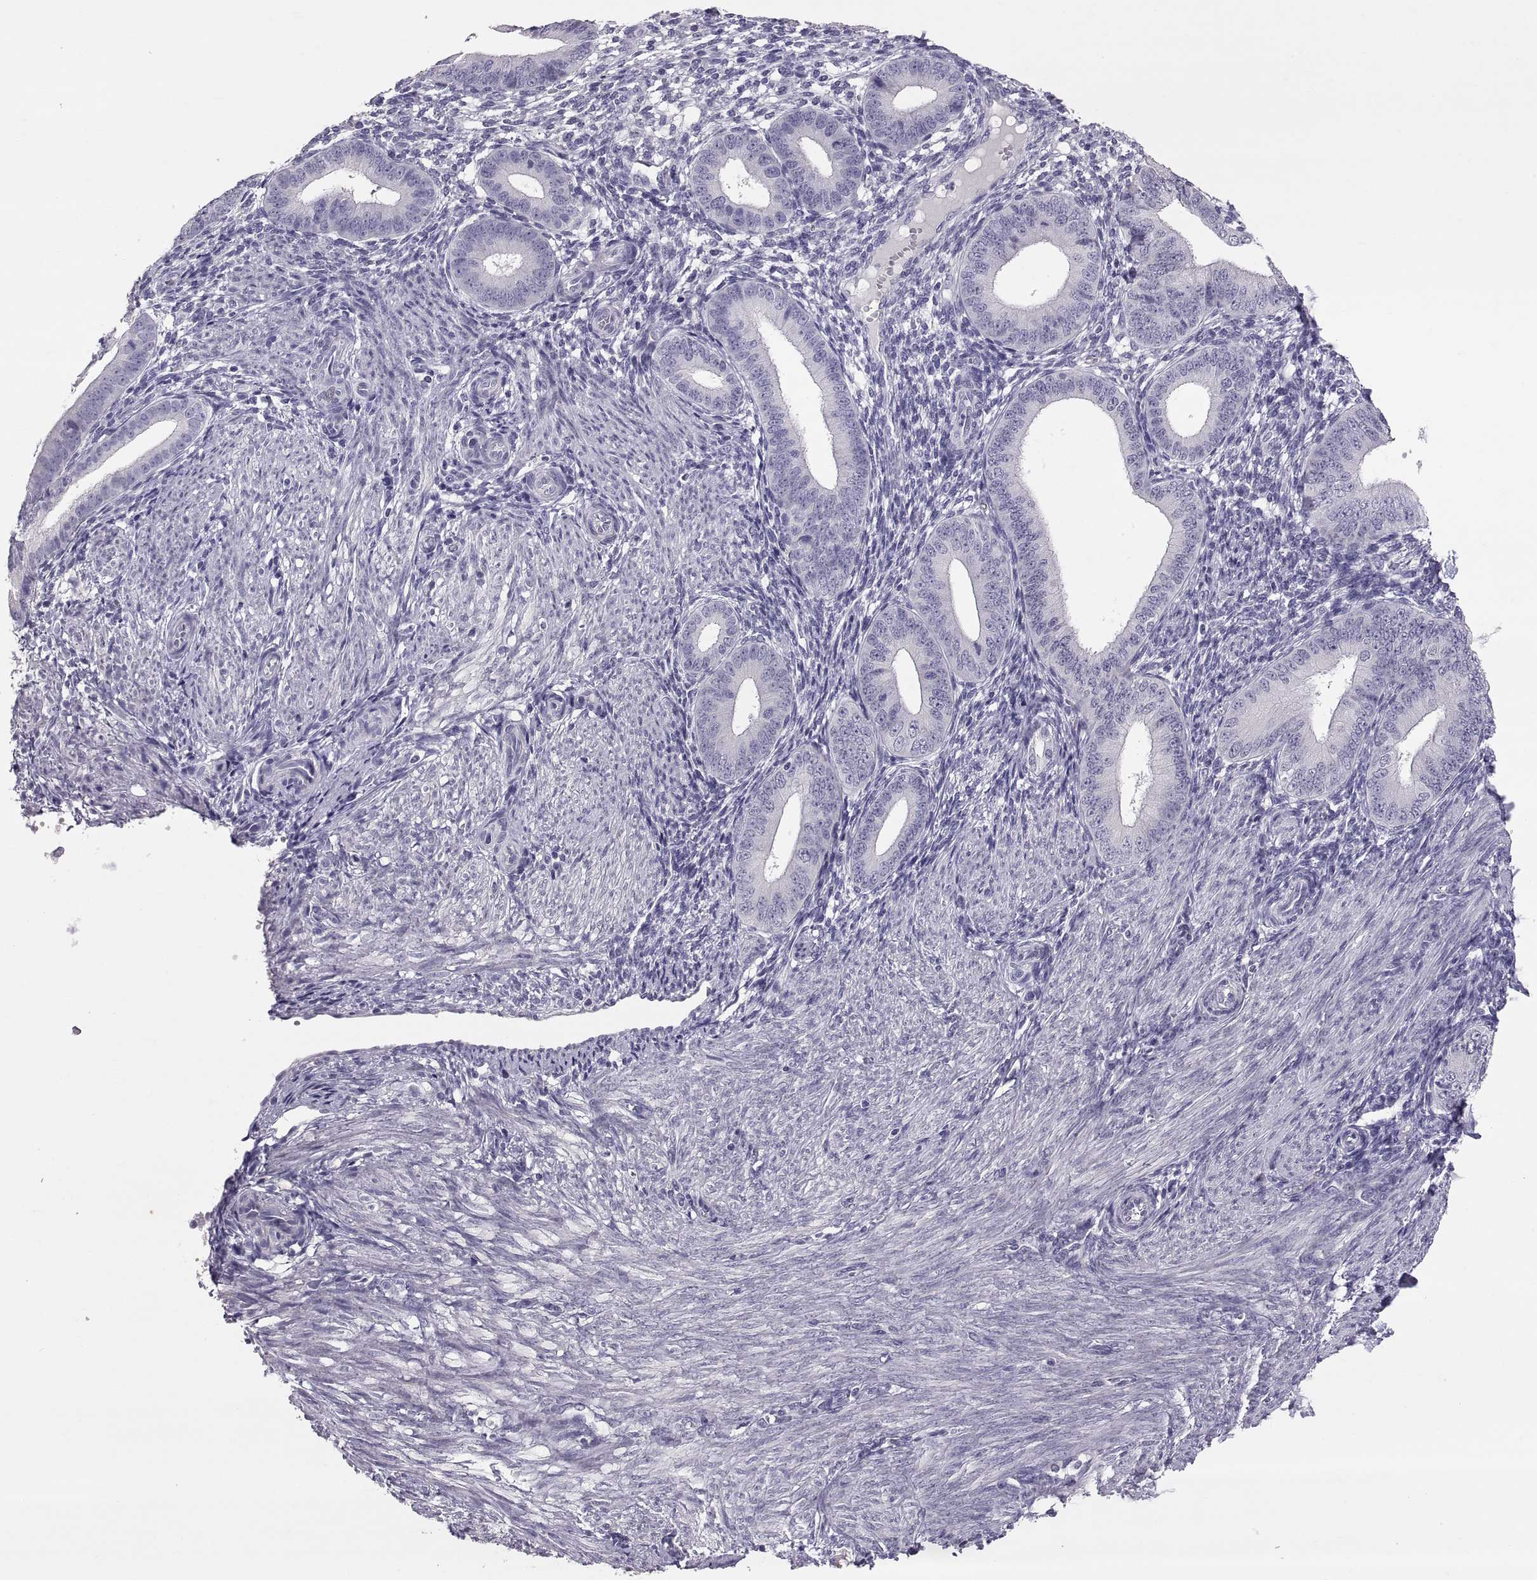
{"staining": {"intensity": "negative", "quantity": "none", "location": "none"}, "tissue": "endometrium", "cell_type": "Cells in endometrial stroma", "image_type": "normal", "snomed": [{"axis": "morphology", "description": "Normal tissue, NOS"}, {"axis": "topography", "description": "Endometrium"}], "caption": "High power microscopy image of an immunohistochemistry (IHC) image of normal endometrium, revealing no significant positivity in cells in endometrial stroma.", "gene": "PTN", "patient": {"sex": "female", "age": 39}}